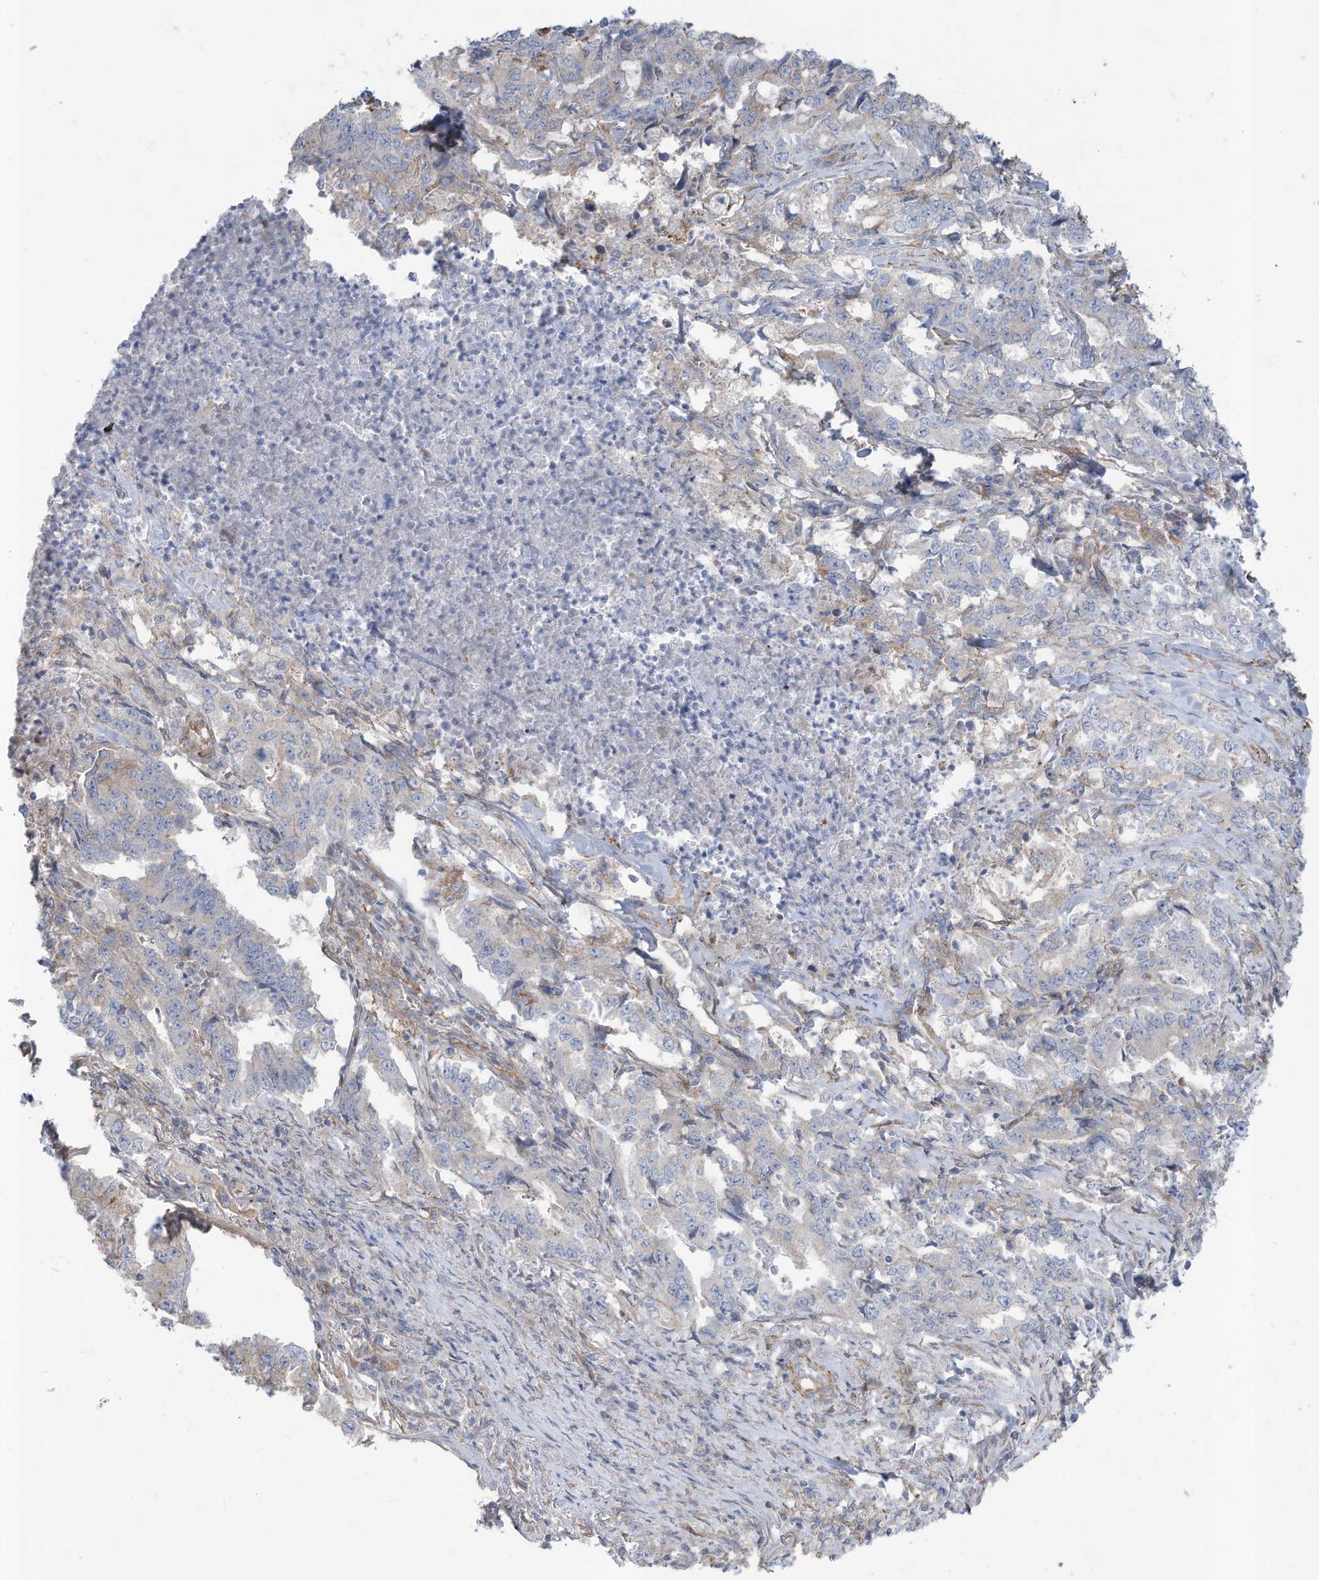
{"staining": {"intensity": "negative", "quantity": "none", "location": "none"}, "tissue": "lung cancer", "cell_type": "Tumor cells", "image_type": "cancer", "snomed": [{"axis": "morphology", "description": "Adenocarcinoma, NOS"}, {"axis": "topography", "description": "Lung"}], "caption": "A high-resolution micrograph shows immunohistochemistry (IHC) staining of lung cancer, which reveals no significant staining in tumor cells.", "gene": "SLC17A7", "patient": {"sex": "female", "age": 51}}